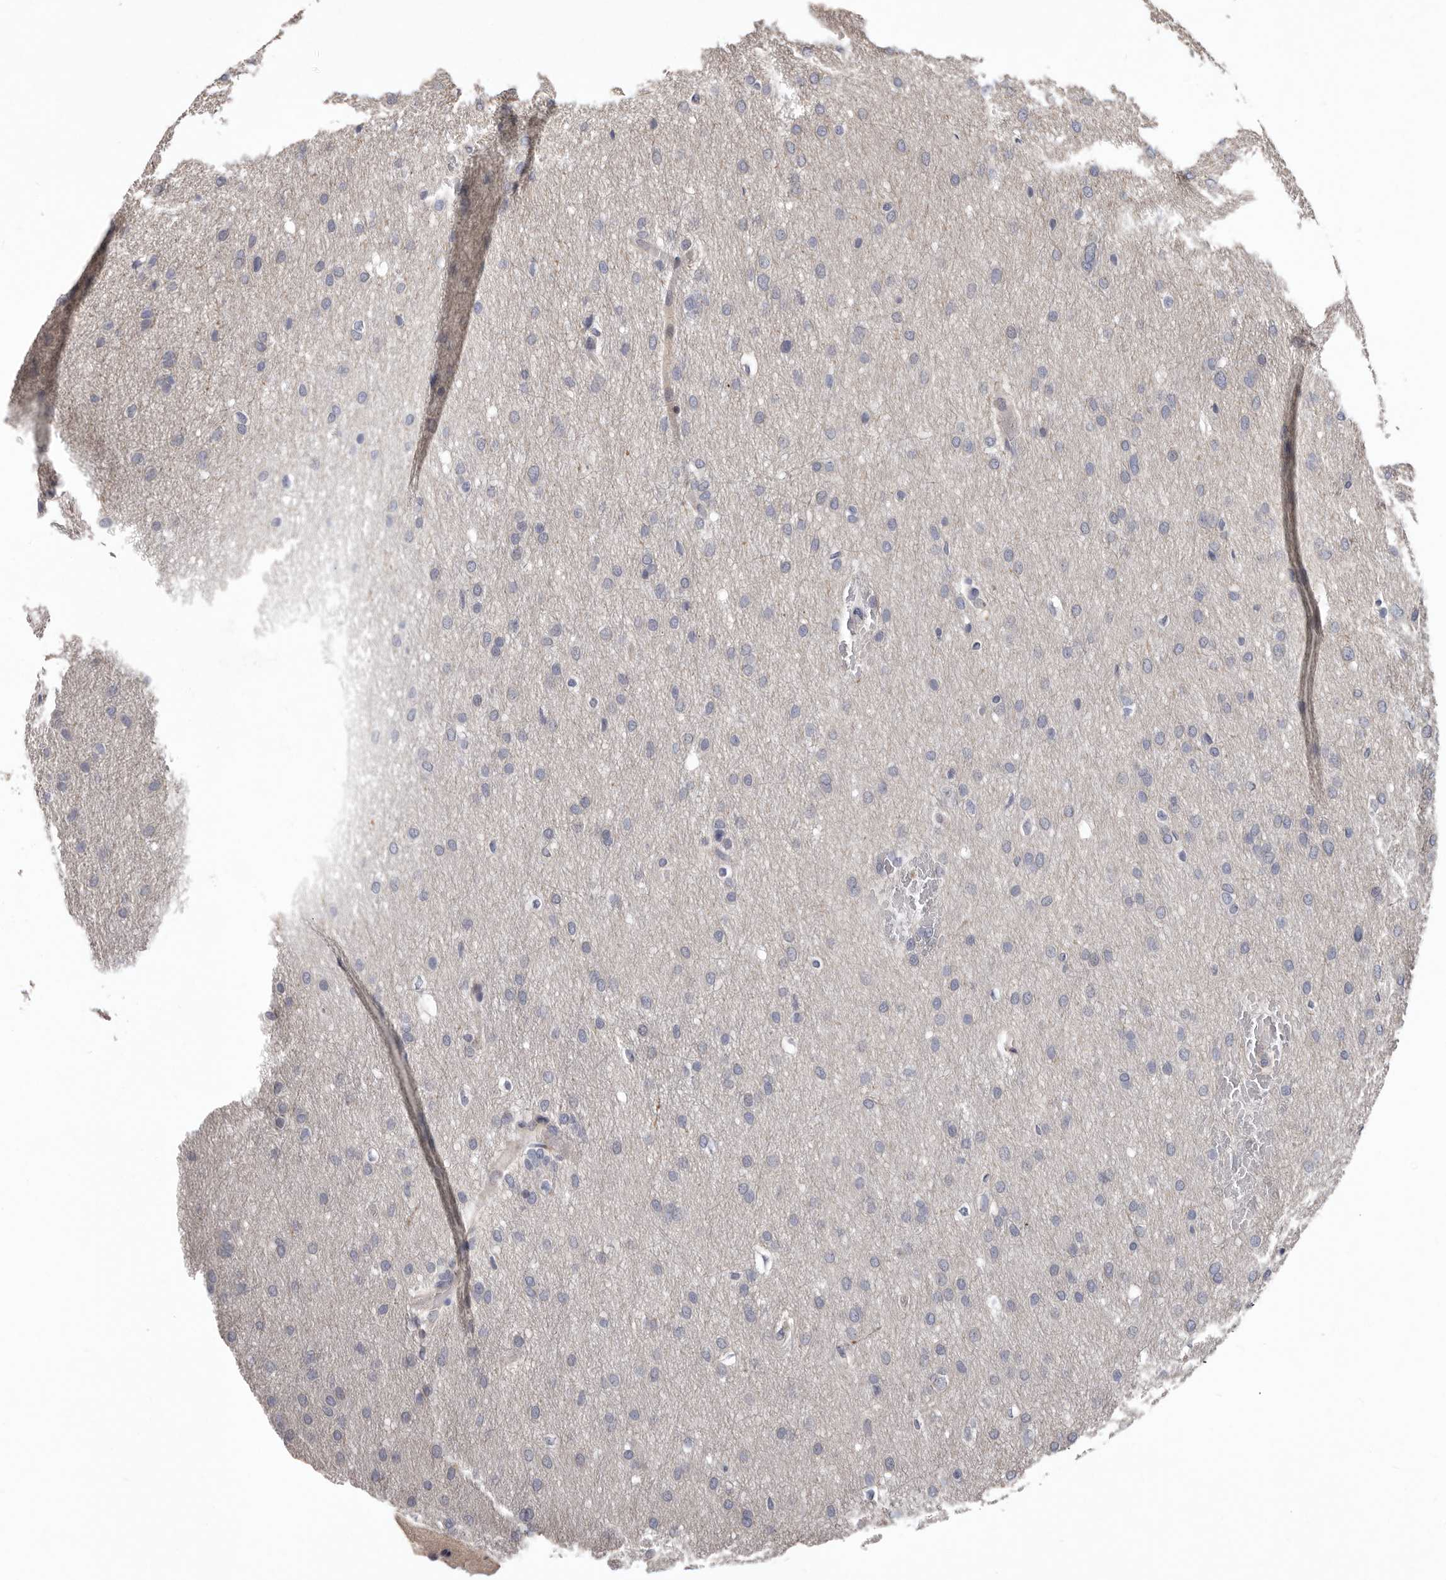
{"staining": {"intensity": "negative", "quantity": "none", "location": "none"}, "tissue": "glioma", "cell_type": "Tumor cells", "image_type": "cancer", "snomed": [{"axis": "morphology", "description": "Glioma, malignant, Low grade"}, {"axis": "topography", "description": "Brain"}], "caption": "This is a histopathology image of immunohistochemistry (IHC) staining of glioma, which shows no staining in tumor cells.", "gene": "RNF217", "patient": {"sex": "female", "age": 37}}